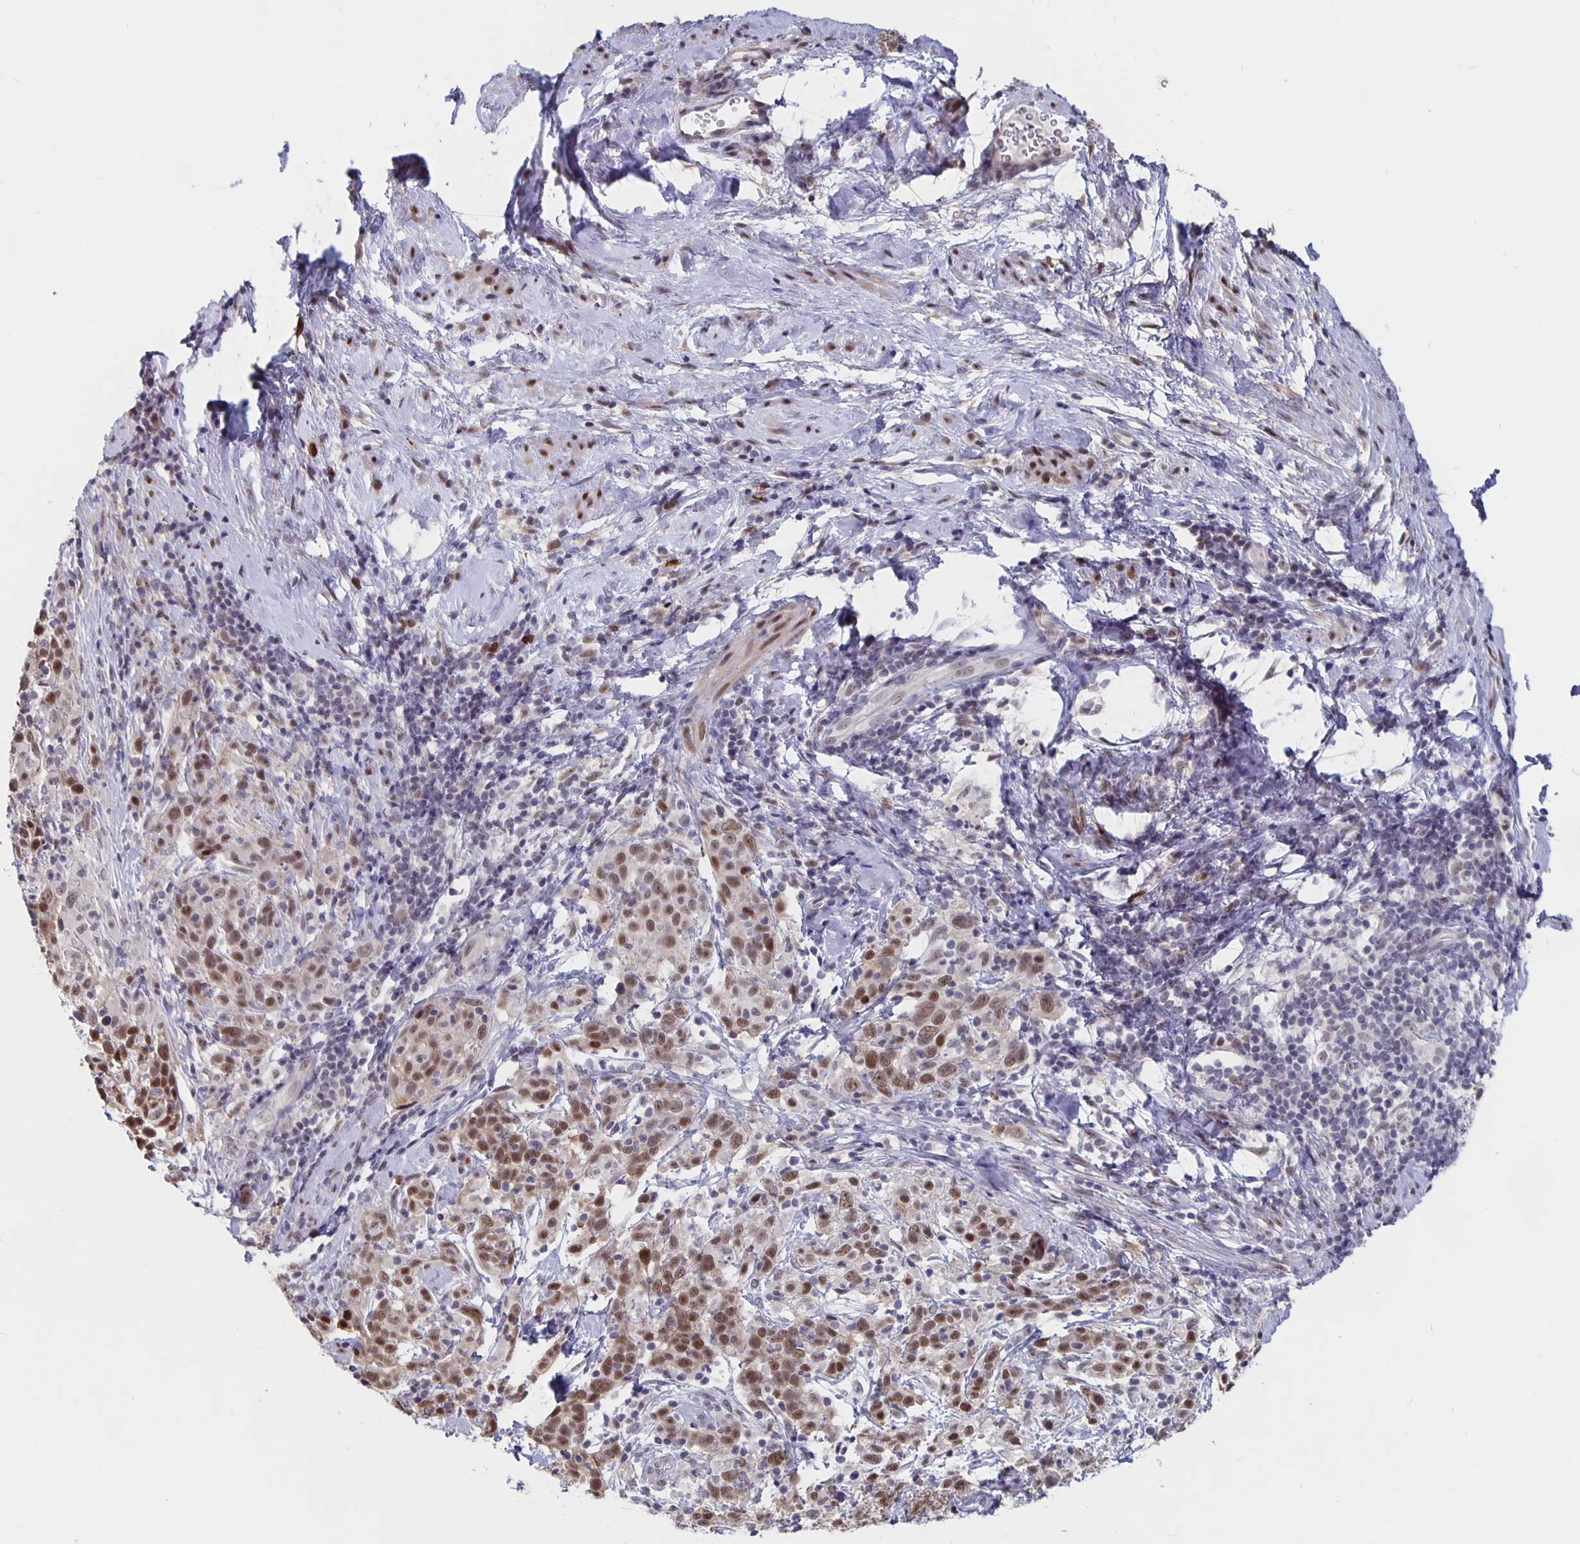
{"staining": {"intensity": "moderate", "quantity": ">75%", "location": "nuclear"}, "tissue": "cervical cancer", "cell_type": "Tumor cells", "image_type": "cancer", "snomed": [{"axis": "morphology", "description": "Squamous cell carcinoma, NOS"}, {"axis": "topography", "description": "Cervix"}], "caption": "Tumor cells show medium levels of moderate nuclear staining in approximately >75% of cells in cervical squamous cell carcinoma.", "gene": "ZNF691", "patient": {"sex": "female", "age": 61}}